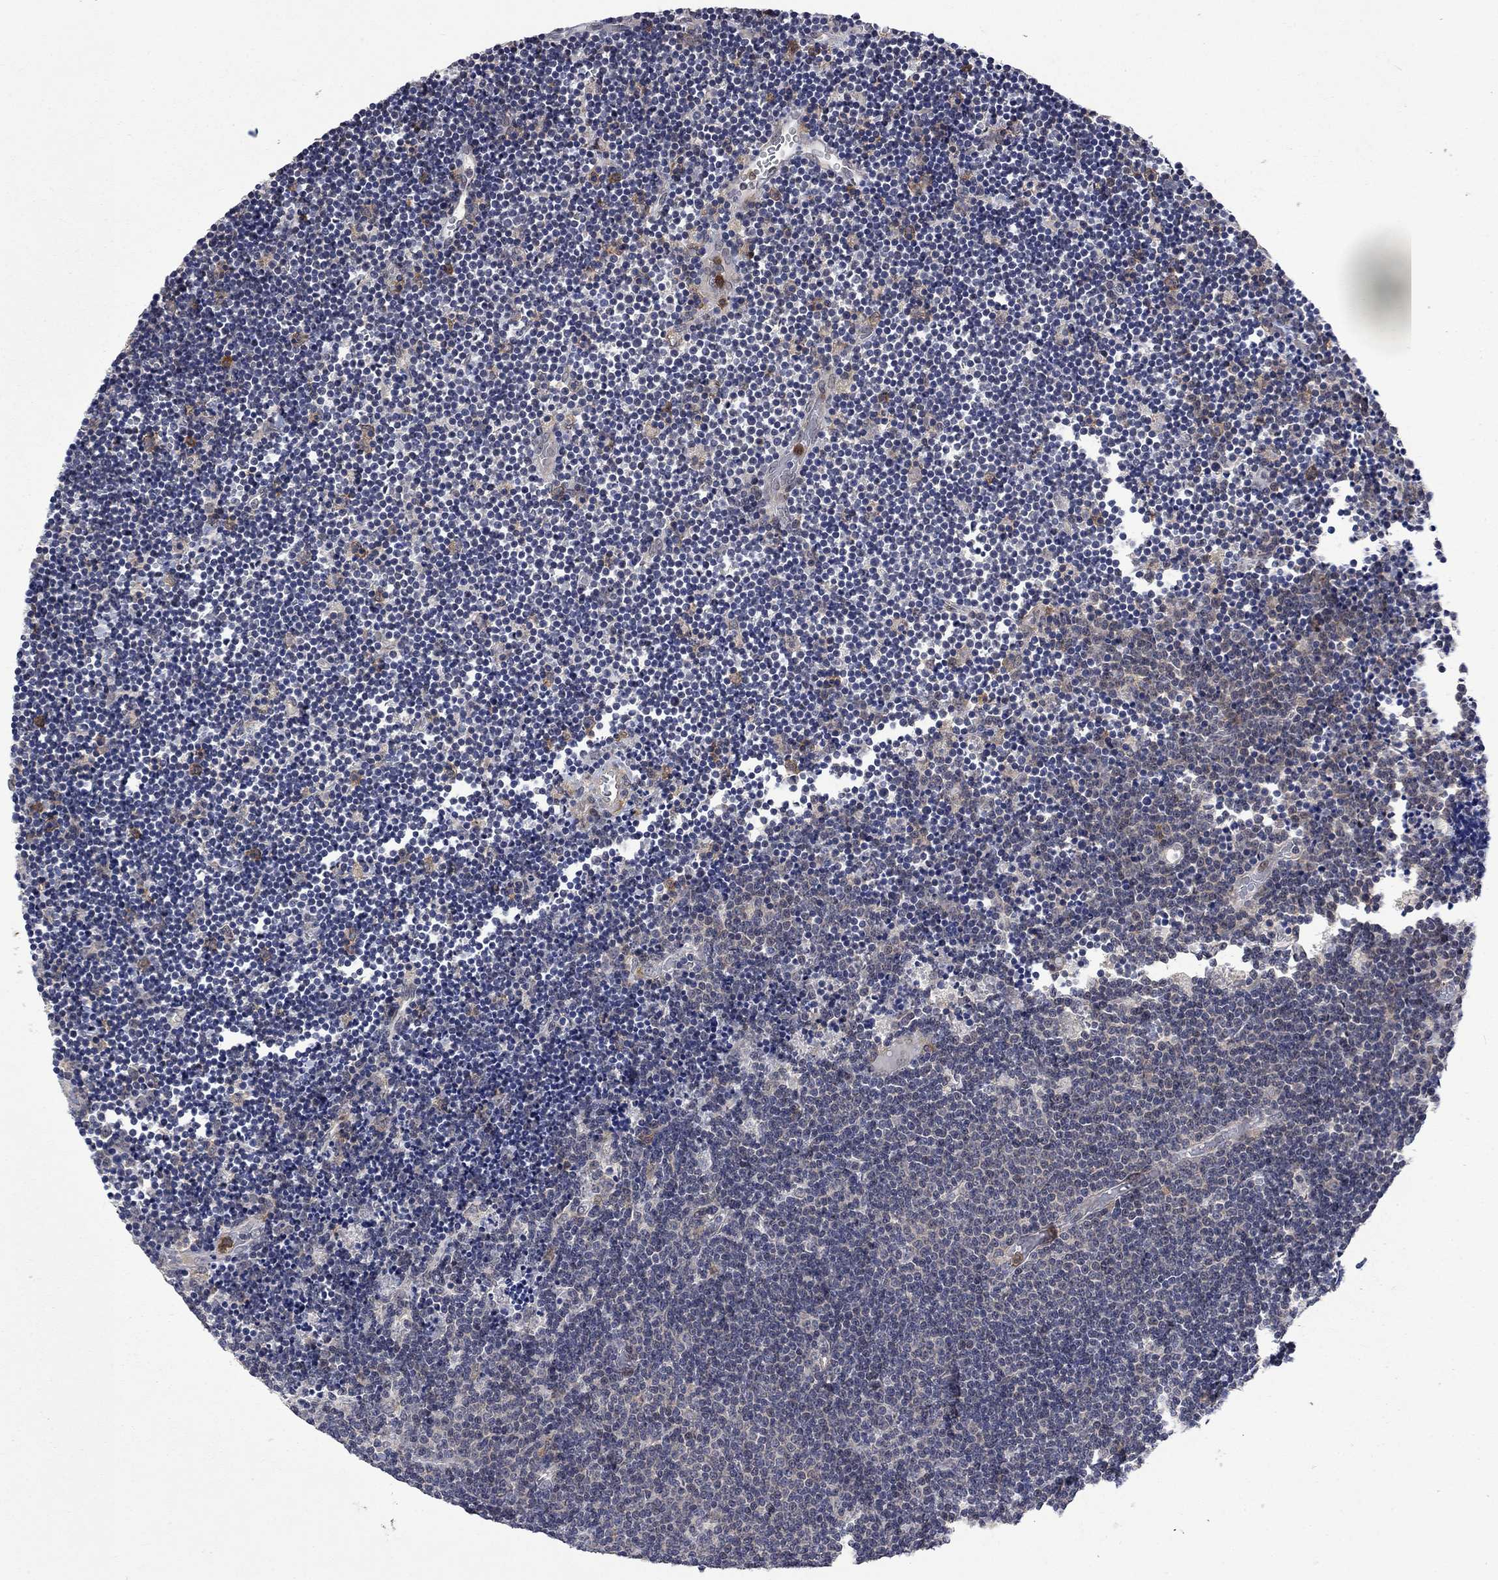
{"staining": {"intensity": "negative", "quantity": "none", "location": "none"}, "tissue": "lymphoma", "cell_type": "Tumor cells", "image_type": "cancer", "snomed": [{"axis": "morphology", "description": "Malignant lymphoma, non-Hodgkin's type, Low grade"}, {"axis": "topography", "description": "Brain"}], "caption": "IHC of lymphoma displays no staining in tumor cells. The staining was performed using DAB to visualize the protein expression in brown, while the nuclei were stained in blue with hematoxylin (Magnification: 20x).", "gene": "PPP1R9A", "patient": {"sex": "female", "age": 66}}